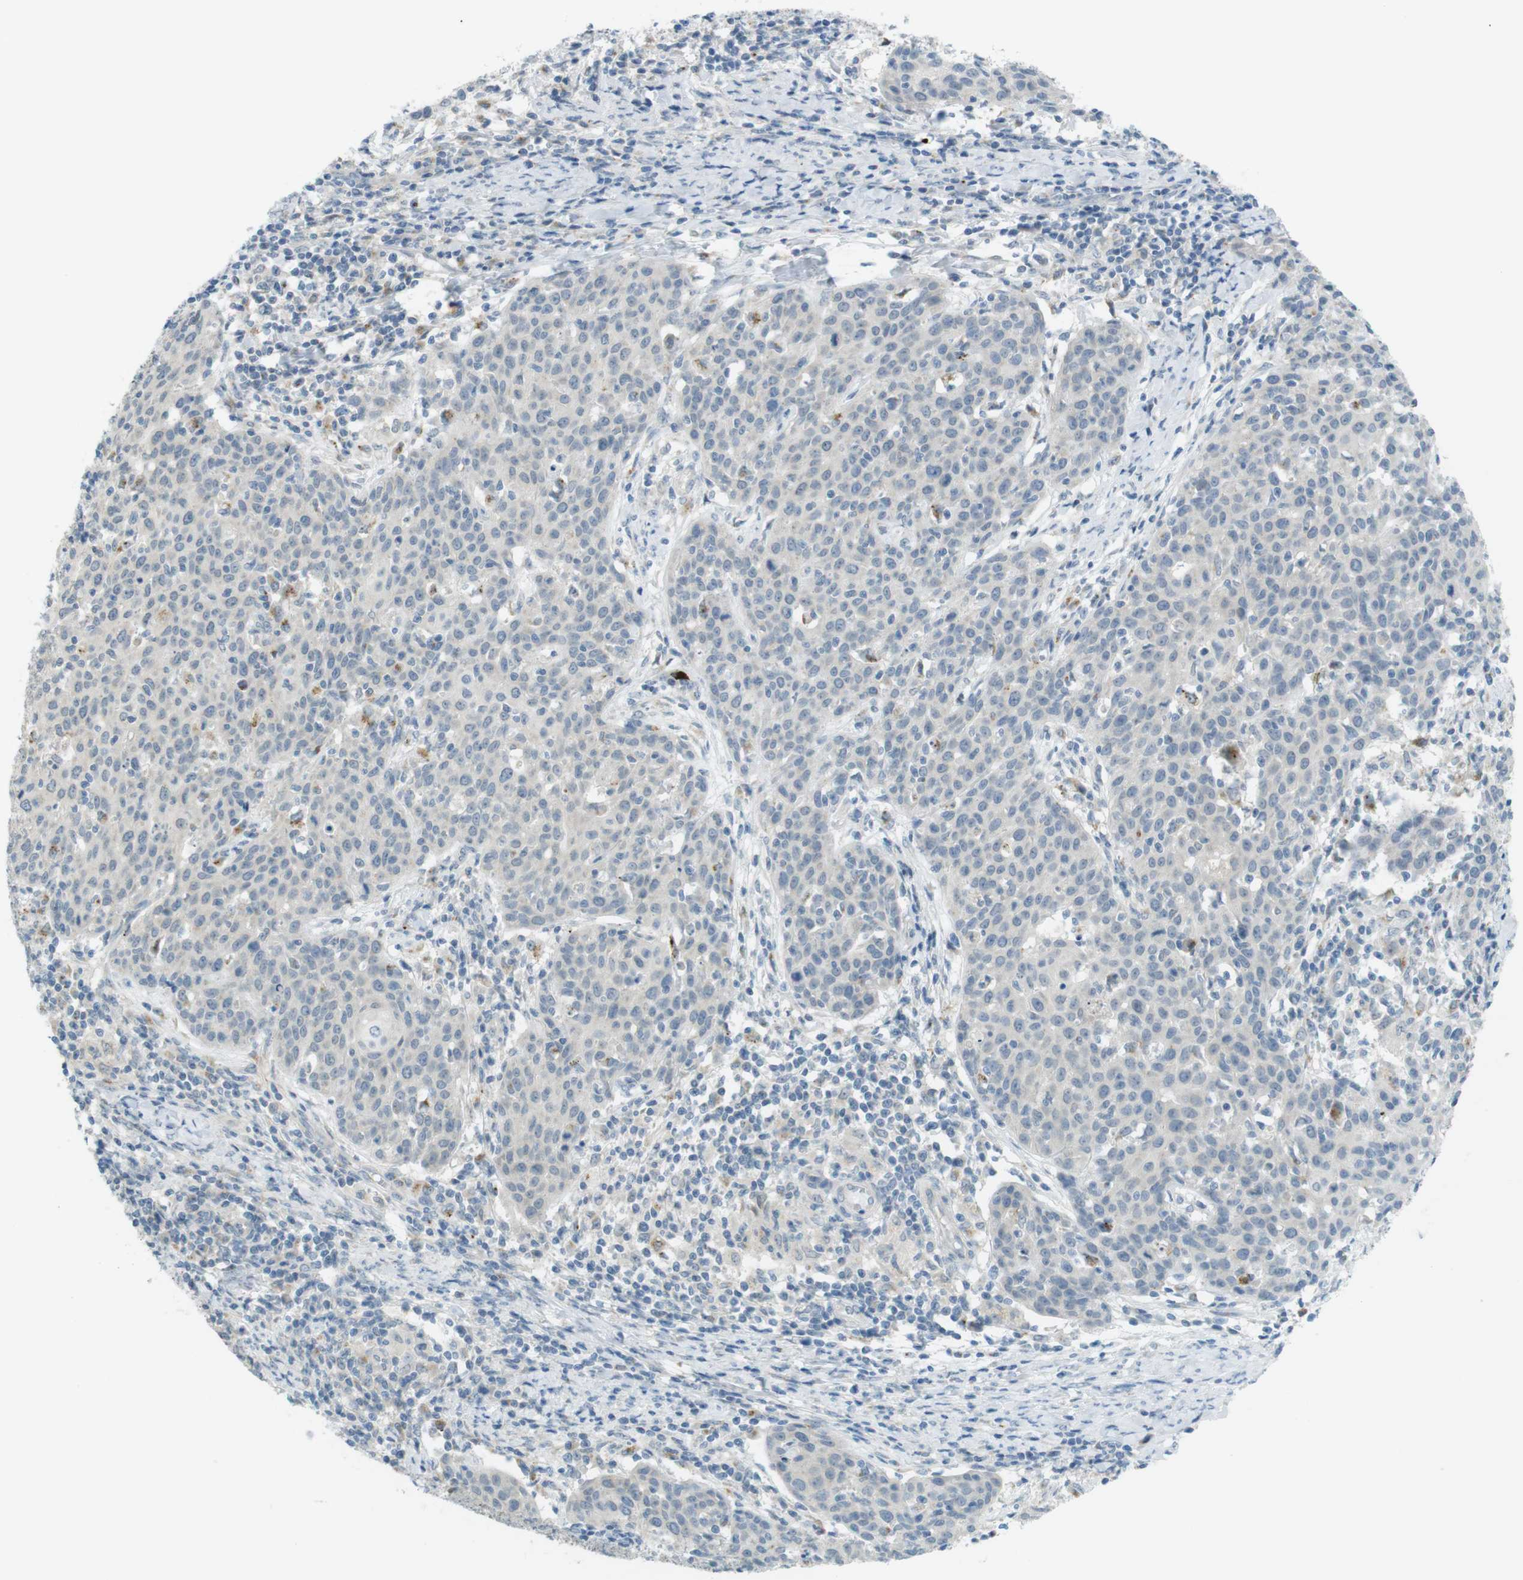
{"staining": {"intensity": "moderate", "quantity": "<25%", "location": "cytoplasmic/membranous"}, "tissue": "cervical cancer", "cell_type": "Tumor cells", "image_type": "cancer", "snomed": [{"axis": "morphology", "description": "Squamous cell carcinoma, NOS"}, {"axis": "topography", "description": "Cervix"}], "caption": "DAB (3,3'-diaminobenzidine) immunohistochemical staining of cervical cancer shows moderate cytoplasmic/membranous protein expression in approximately <25% of tumor cells. (Brightfield microscopy of DAB IHC at high magnification).", "gene": "UGT8", "patient": {"sex": "female", "age": 38}}